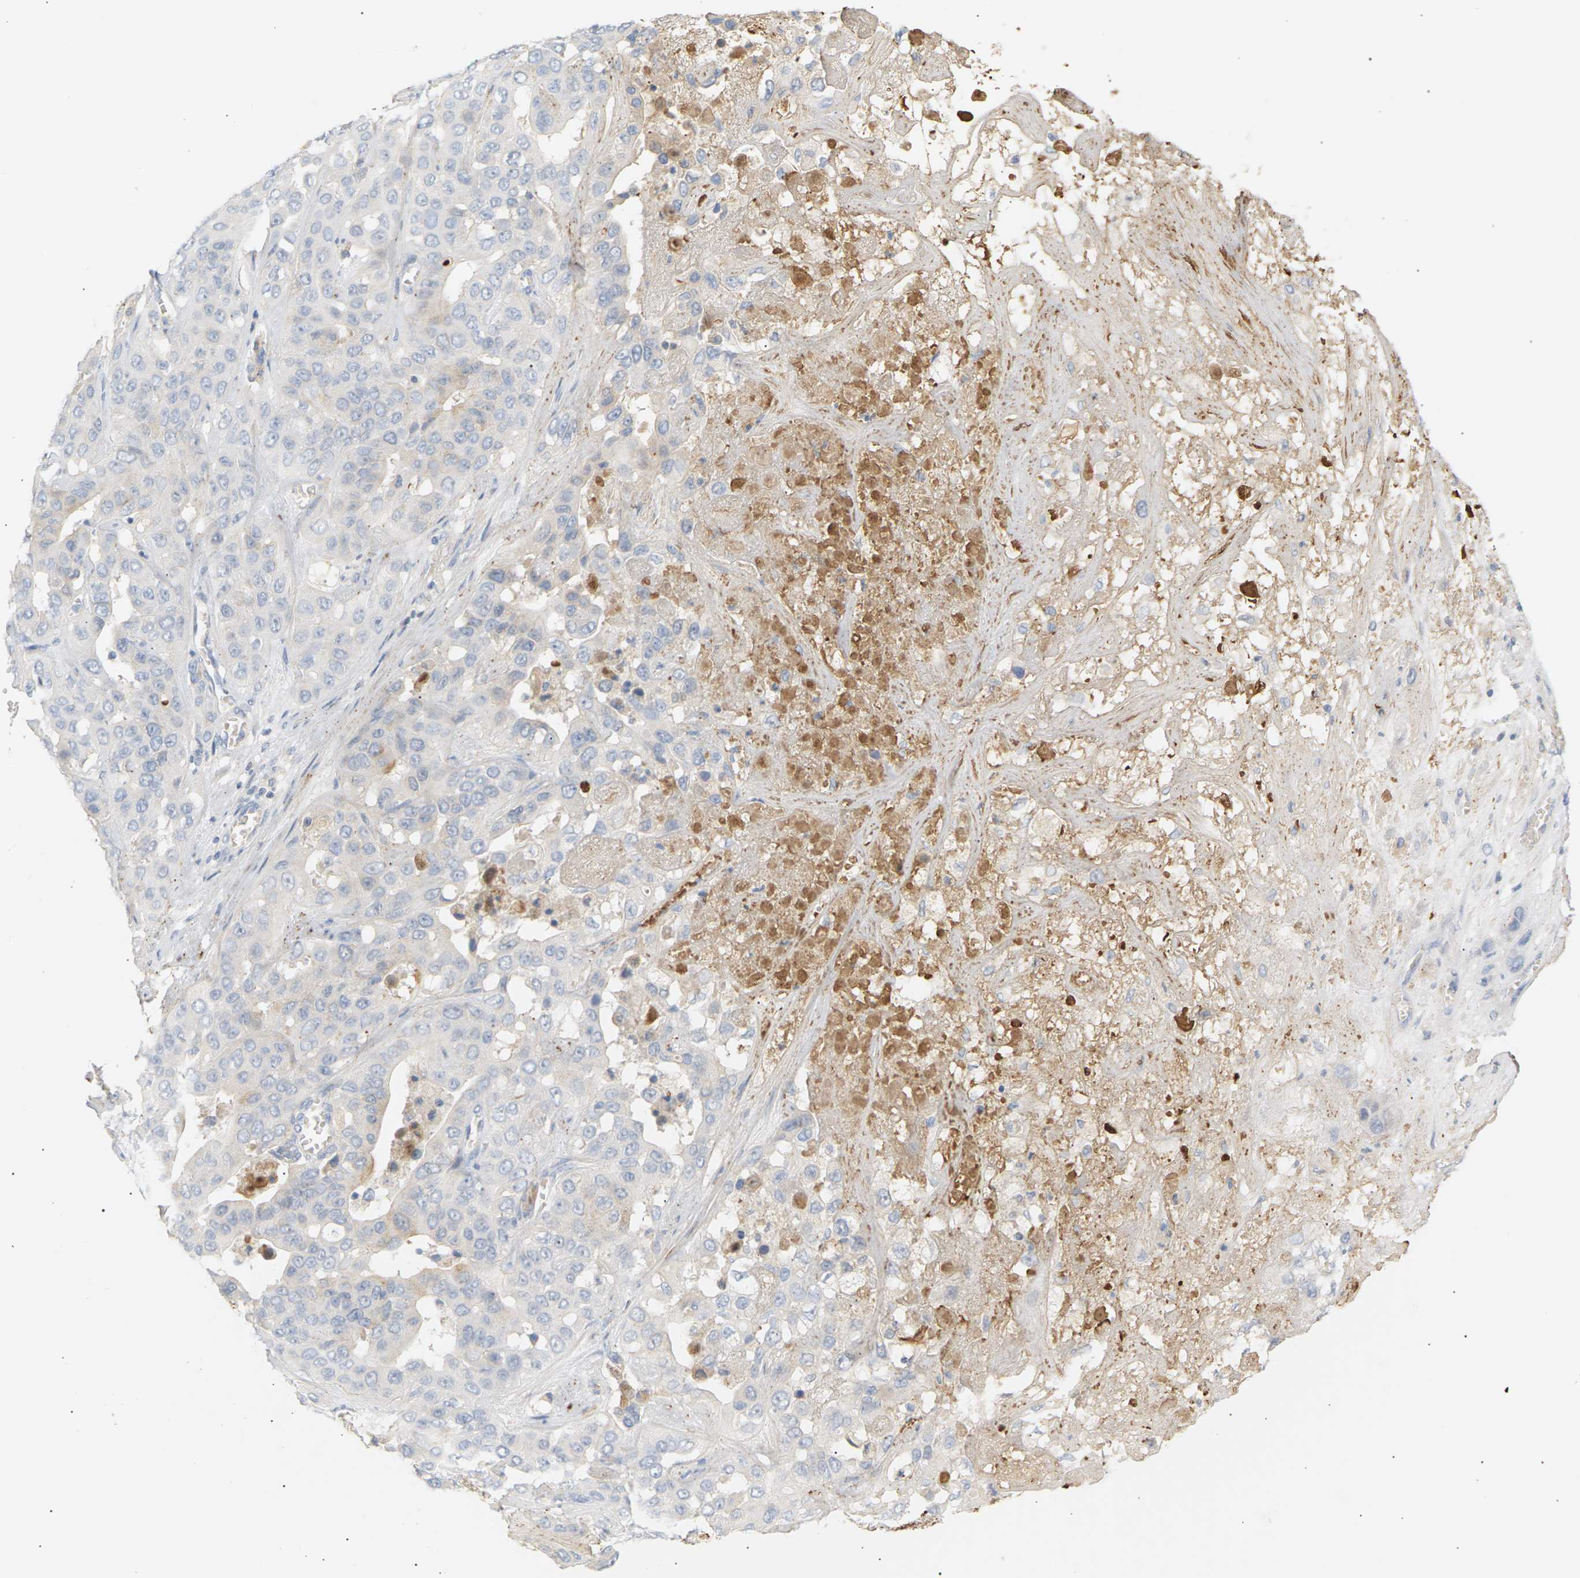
{"staining": {"intensity": "negative", "quantity": "none", "location": "none"}, "tissue": "liver cancer", "cell_type": "Tumor cells", "image_type": "cancer", "snomed": [{"axis": "morphology", "description": "Cholangiocarcinoma"}, {"axis": "topography", "description": "Liver"}], "caption": "DAB (3,3'-diaminobenzidine) immunohistochemical staining of human liver cholangiocarcinoma demonstrates no significant positivity in tumor cells.", "gene": "CLU", "patient": {"sex": "female", "age": 52}}